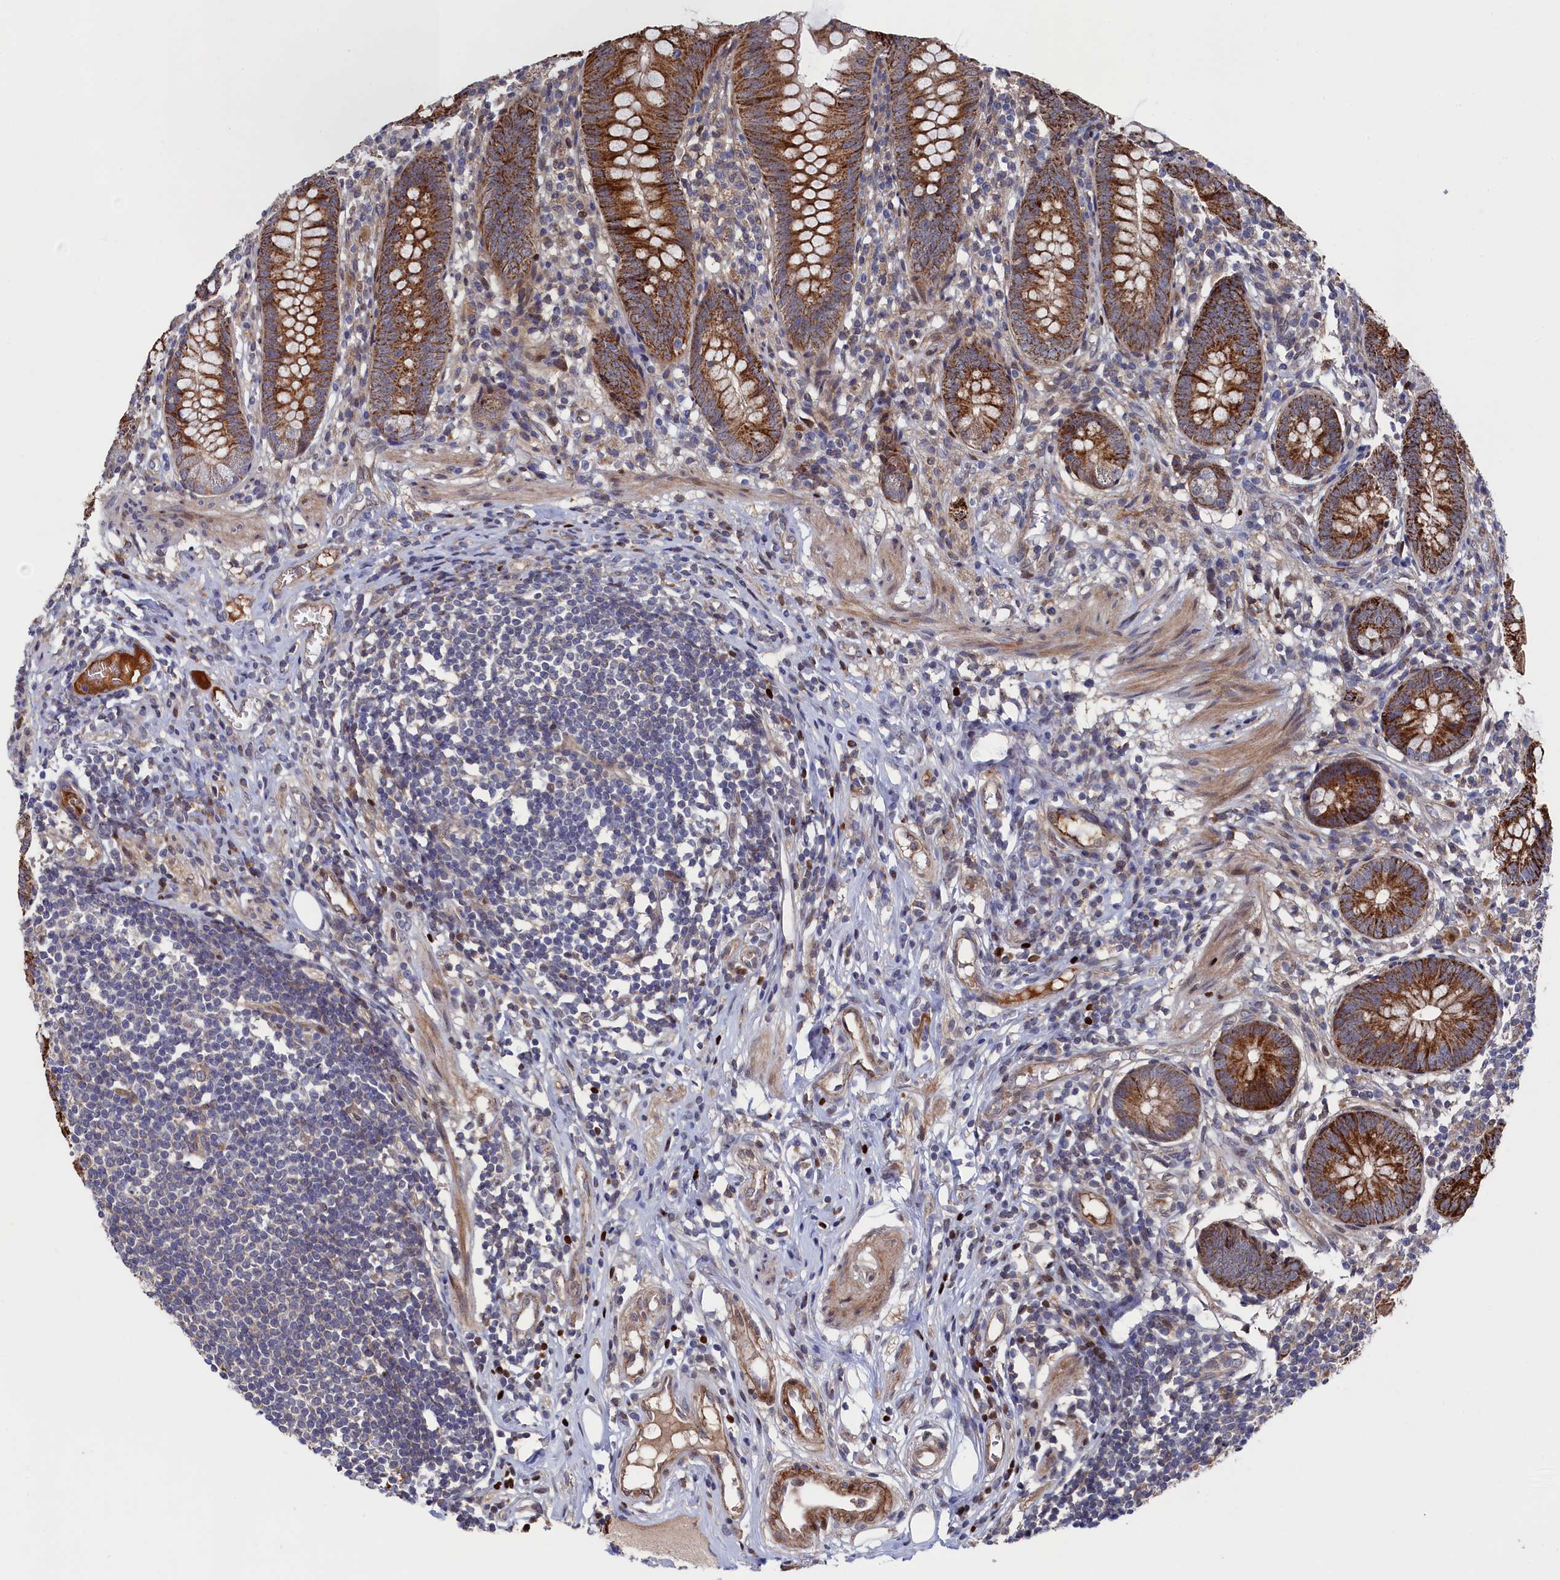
{"staining": {"intensity": "strong", "quantity": ">75%", "location": "cytoplasmic/membranous"}, "tissue": "appendix", "cell_type": "Glandular cells", "image_type": "normal", "snomed": [{"axis": "morphology", "description": "Normal tissue, NOS"}, {"axis": "topography", "description": "Appendix"}], "caption": "Glandular cells demonstrate high levels of strong cytoplasmic/membranous staining in about >75% of cells in unremarkable appendix. The protein of interest is shown in brown color, while the nuclei are stained blue.", "gene": "ZNF891", "patient": {"sex": "female", "age": 62}}